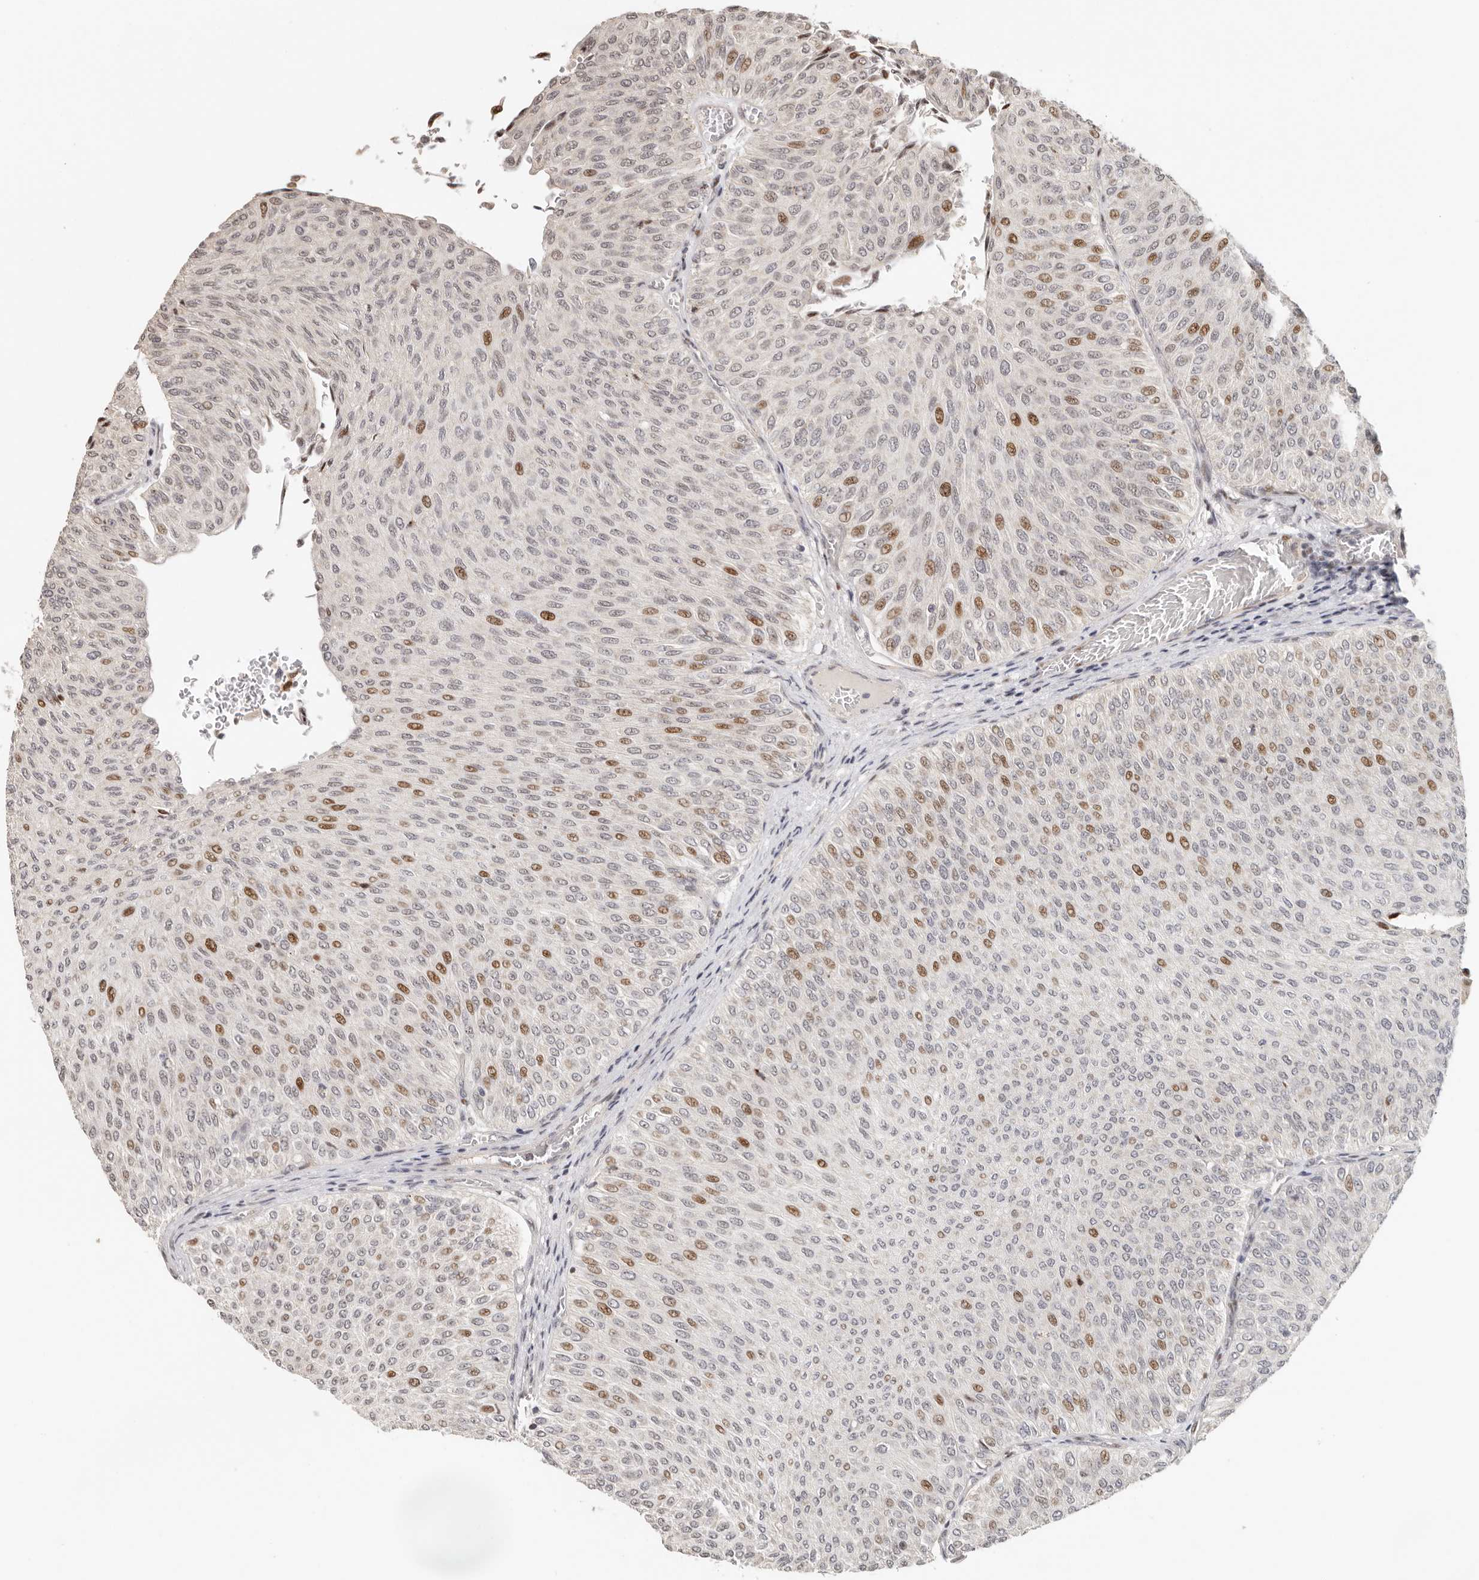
{"staining": {"intensity": "moderate", "quantity": "25%-75%", "location": "nuclear"}, "tissue": "urothelial cancer", "cell_type": "Tumor cells", "image_type": "cancer", "snomed": [{"axis": "morphology", "description": "Urothelial carcinoma, Low grade"}, {"axis": "topography", "description": "Urinary bladder"}], "caption": "Moderate nuclear staining is present in about 25%-75% of tumor cells in low-grade urothelial carcinoma. (Stains: DAB in brown, nuclei in blue, Microscopy: brightfield microscopy at high magnification).", "gene": "GPBP1L1", "patient": {"sex": "male", "age": 78}}